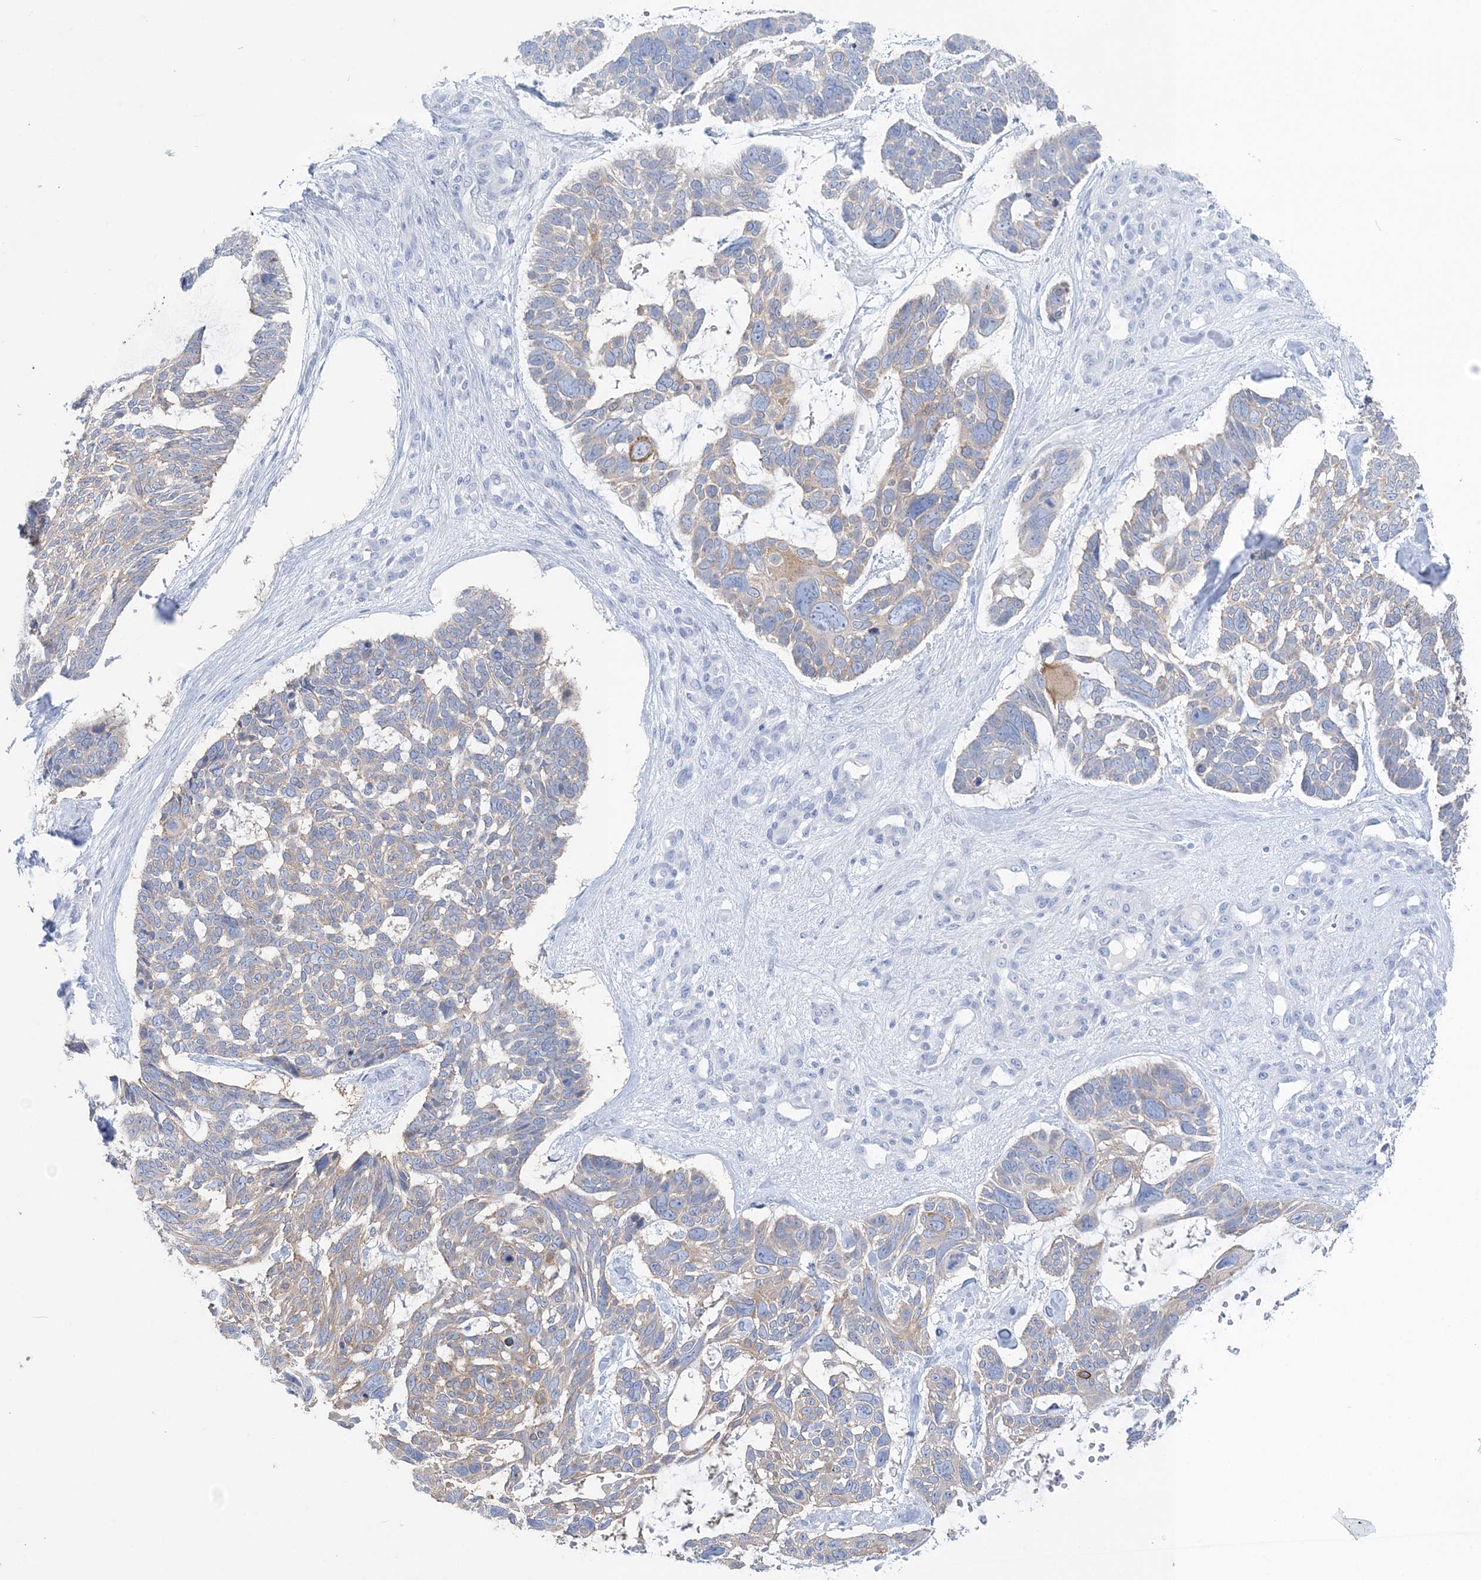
{"staining": {"intensity": "weak", "quantity": "<25%", "location": "cytoplasmic/membranous"}, "tissue": "skin cancer", "cell_type": "Tumor cells", "image_type": "cancer", "snomed": [{"axis": "morphology", "description": "Basal cell carcinoma"}, {"axis": "topography", "description": "Skin"}], "caption": "Immunohistochemistry histopathology image of neoplastic tissue: human skin basal cell carcinoma stained with DAB (3,3'-diaminobenzidine) reveals no significant protein staining in tumor cells.", "gene": "SLC5A6", "patient": {"sex": "male", "age": 88}}